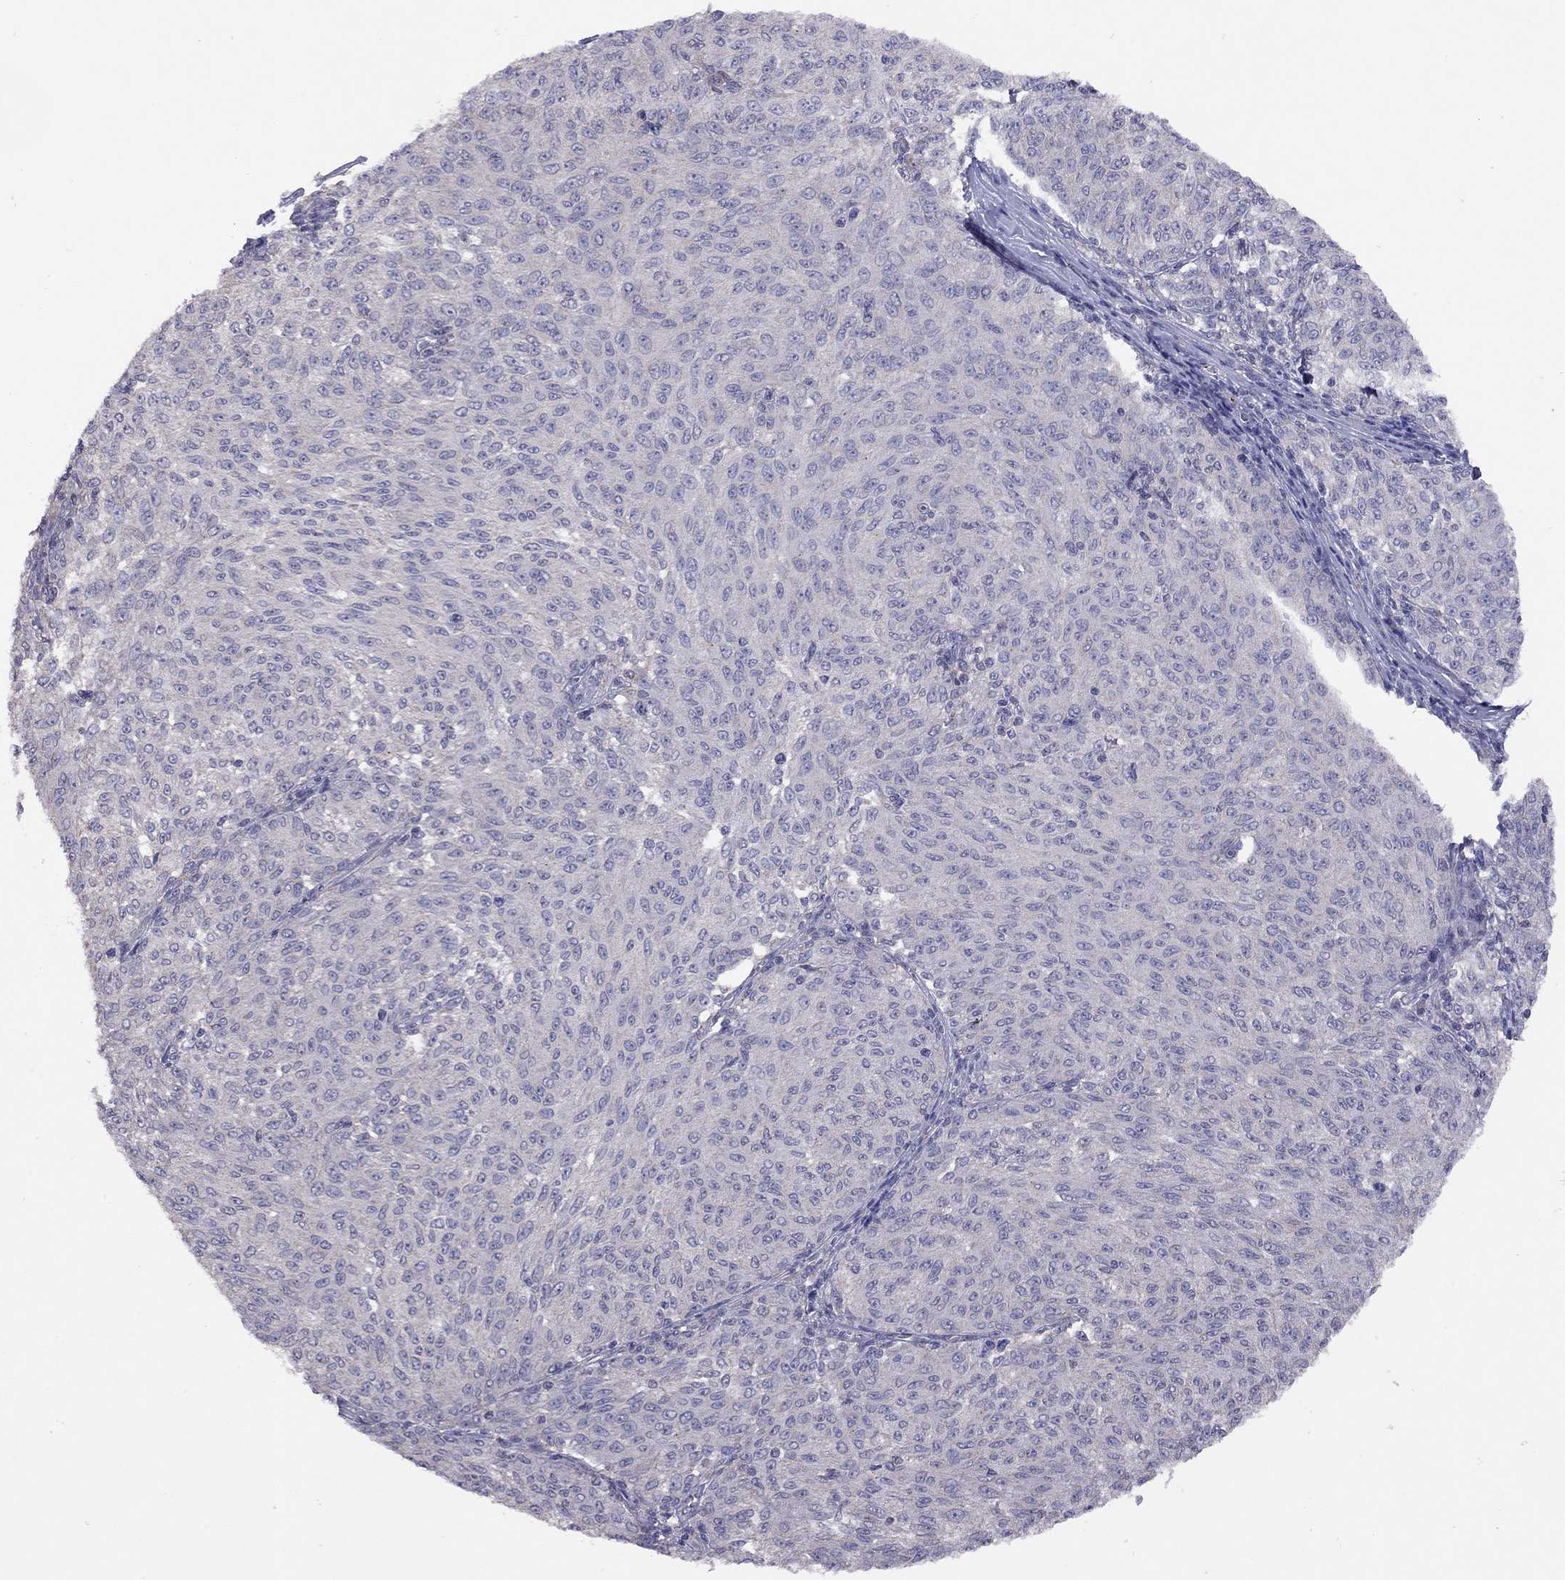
{"staining": {"intensity": "negative", "quantity": "none", "location": "none"}, "tissue": "melanoma", "cell_type": "Tumor cells", "image_type": "cancer", "snomed": [{"axis": "morphology", "description": "Malignant melanoma, NOS"}, {"axis": "topography", "description": "Skin"}], "caption": "Immunohistochemical staining of human melanoma demonstrates no significant expression in tumor cells.", "gene": "RTP5", "patient": {"sex": "female", "age": 72}}